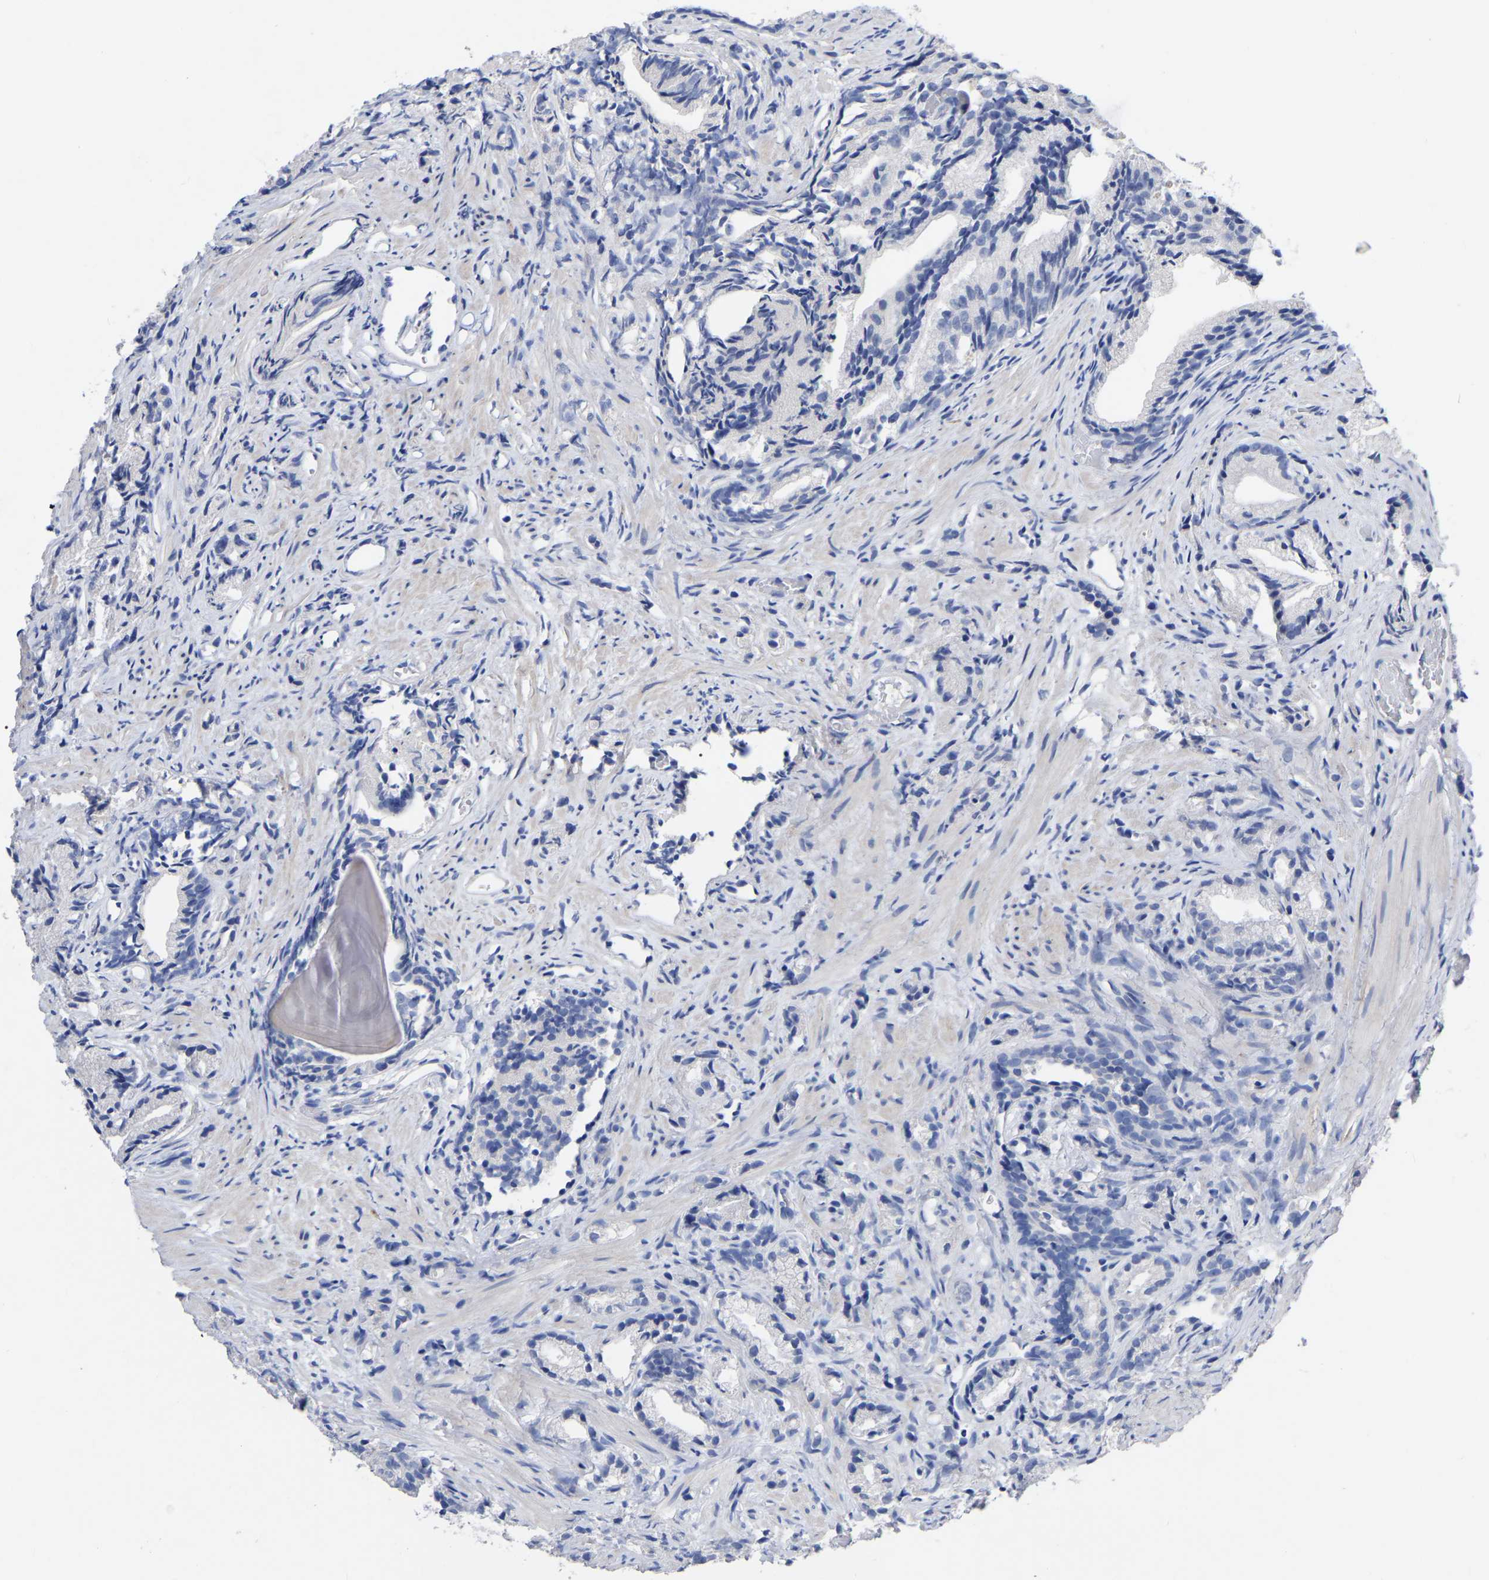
{"staining": {"intensity": "negative", "quantity": "none", "location": "none"}, "tissue": "prostate cancer", "cell_type": "Tumor cells", "image_type": "cancer", "snomed": [{"axis": "morphology", "description": "Adenocarcinoma, Low grade"}, {"axis": "topography", "description": "Prostate"}], "caption": "DAB immunohistochemical staining of human prostate low-grade adenocarcinoma exhibits no significant staining in tumor cells. (Brightfield microscopy of DAB (3,3'-diaminobenzidine) immunohistochemistry at high magnification).", "gene": "ANXA13", "patient": {"sex": "male", "age": 89}}